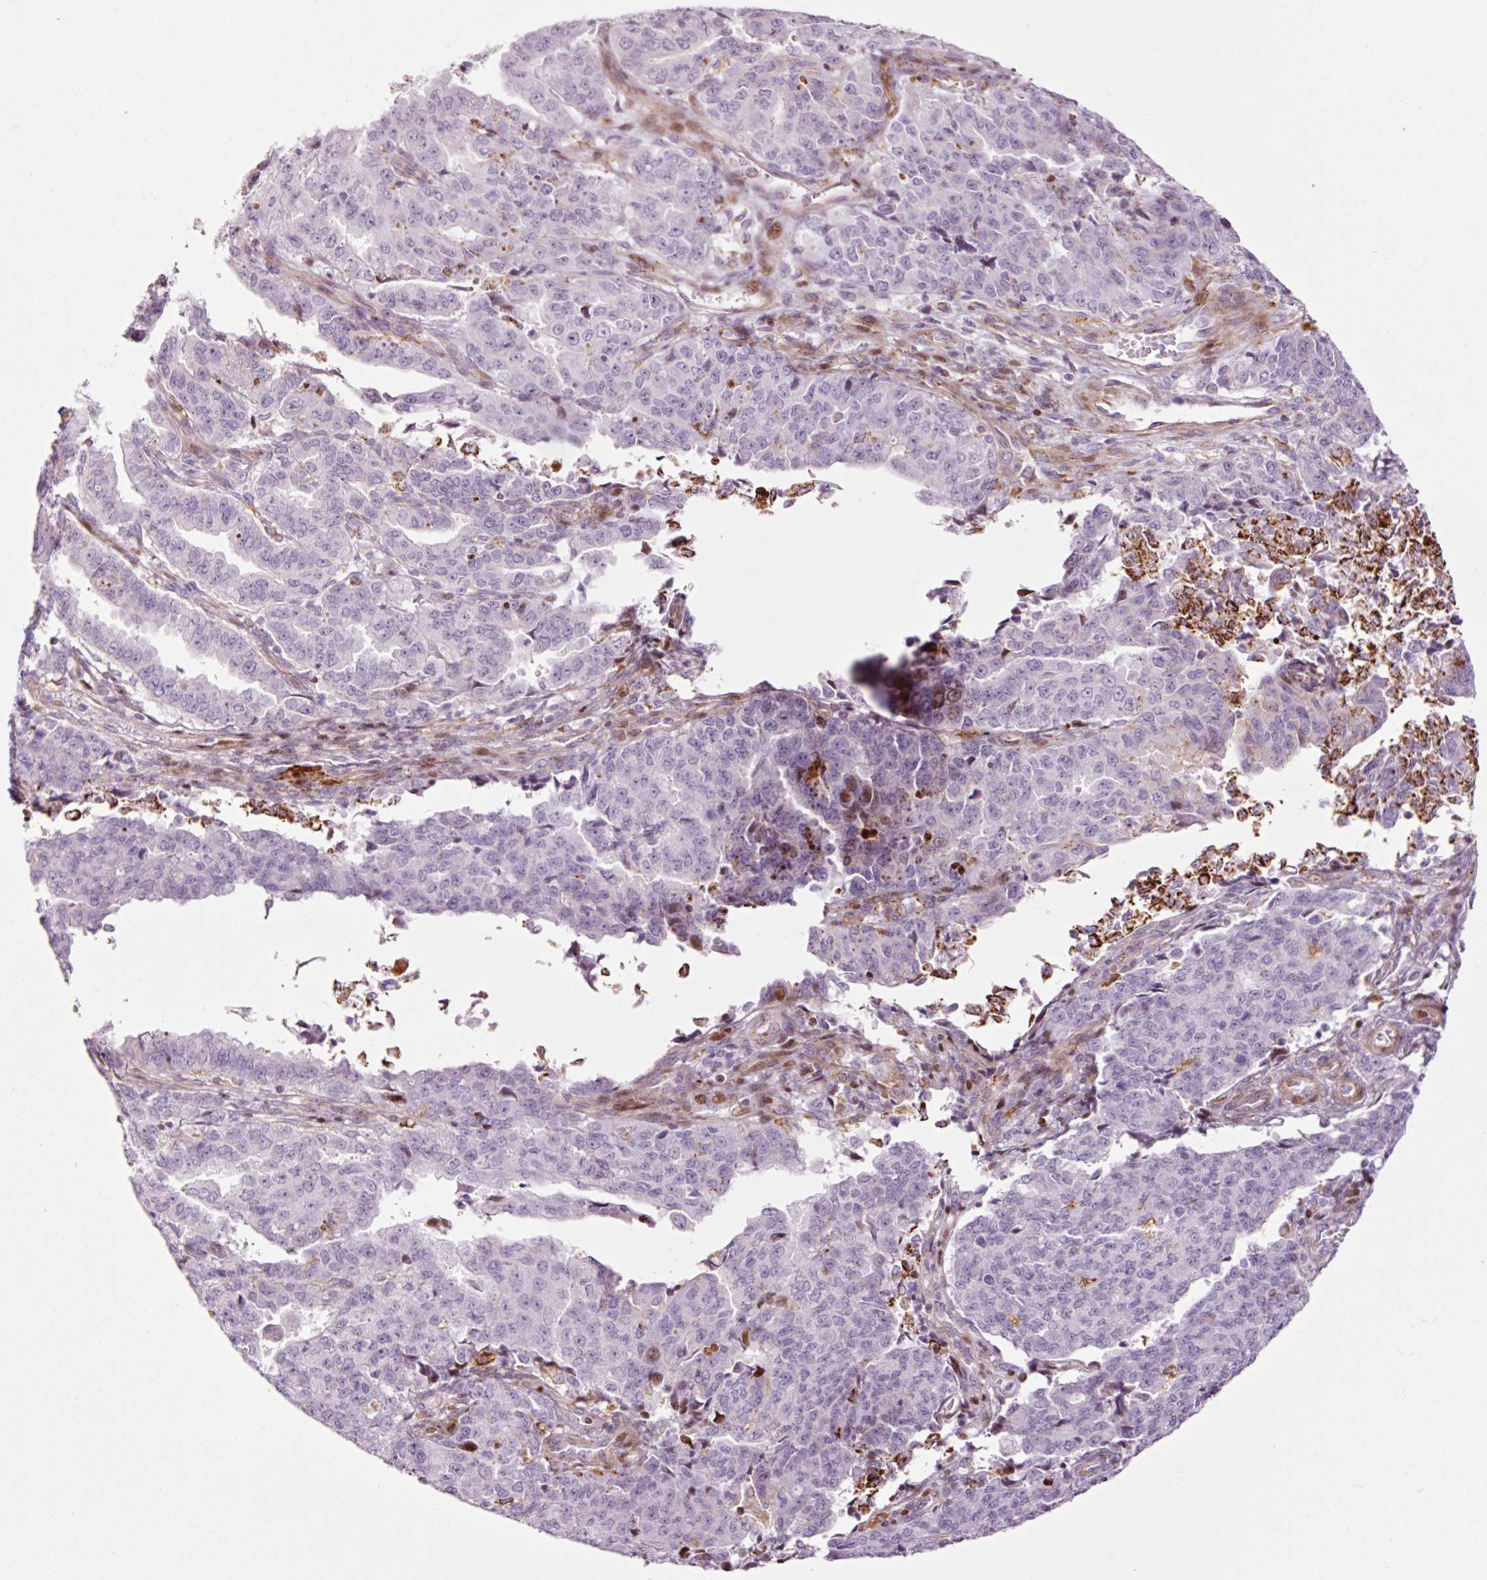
{"staining": {"intensity": "moderate", "quantity": "<25%", "location": "cytoplasmic/membranous"}, "tissue": "endometrial cancer", "cell_type": "Tumor cells", "image_type": "cancer", "snomed": [{"axis": "morphology", "description": "Adenocarcinoma, NOS"}, {"axis": "topography", "description": "Endometrium"}], "caption": "Brown immunohistochemical staining in human adenocarcinoma (endometrial) shows moderate cytoplasmic/membranous positivity in approximately <25% of tumor cells.", "gene": "ANKRD20A1", "patient": {"sex": "female", "age": 50}}